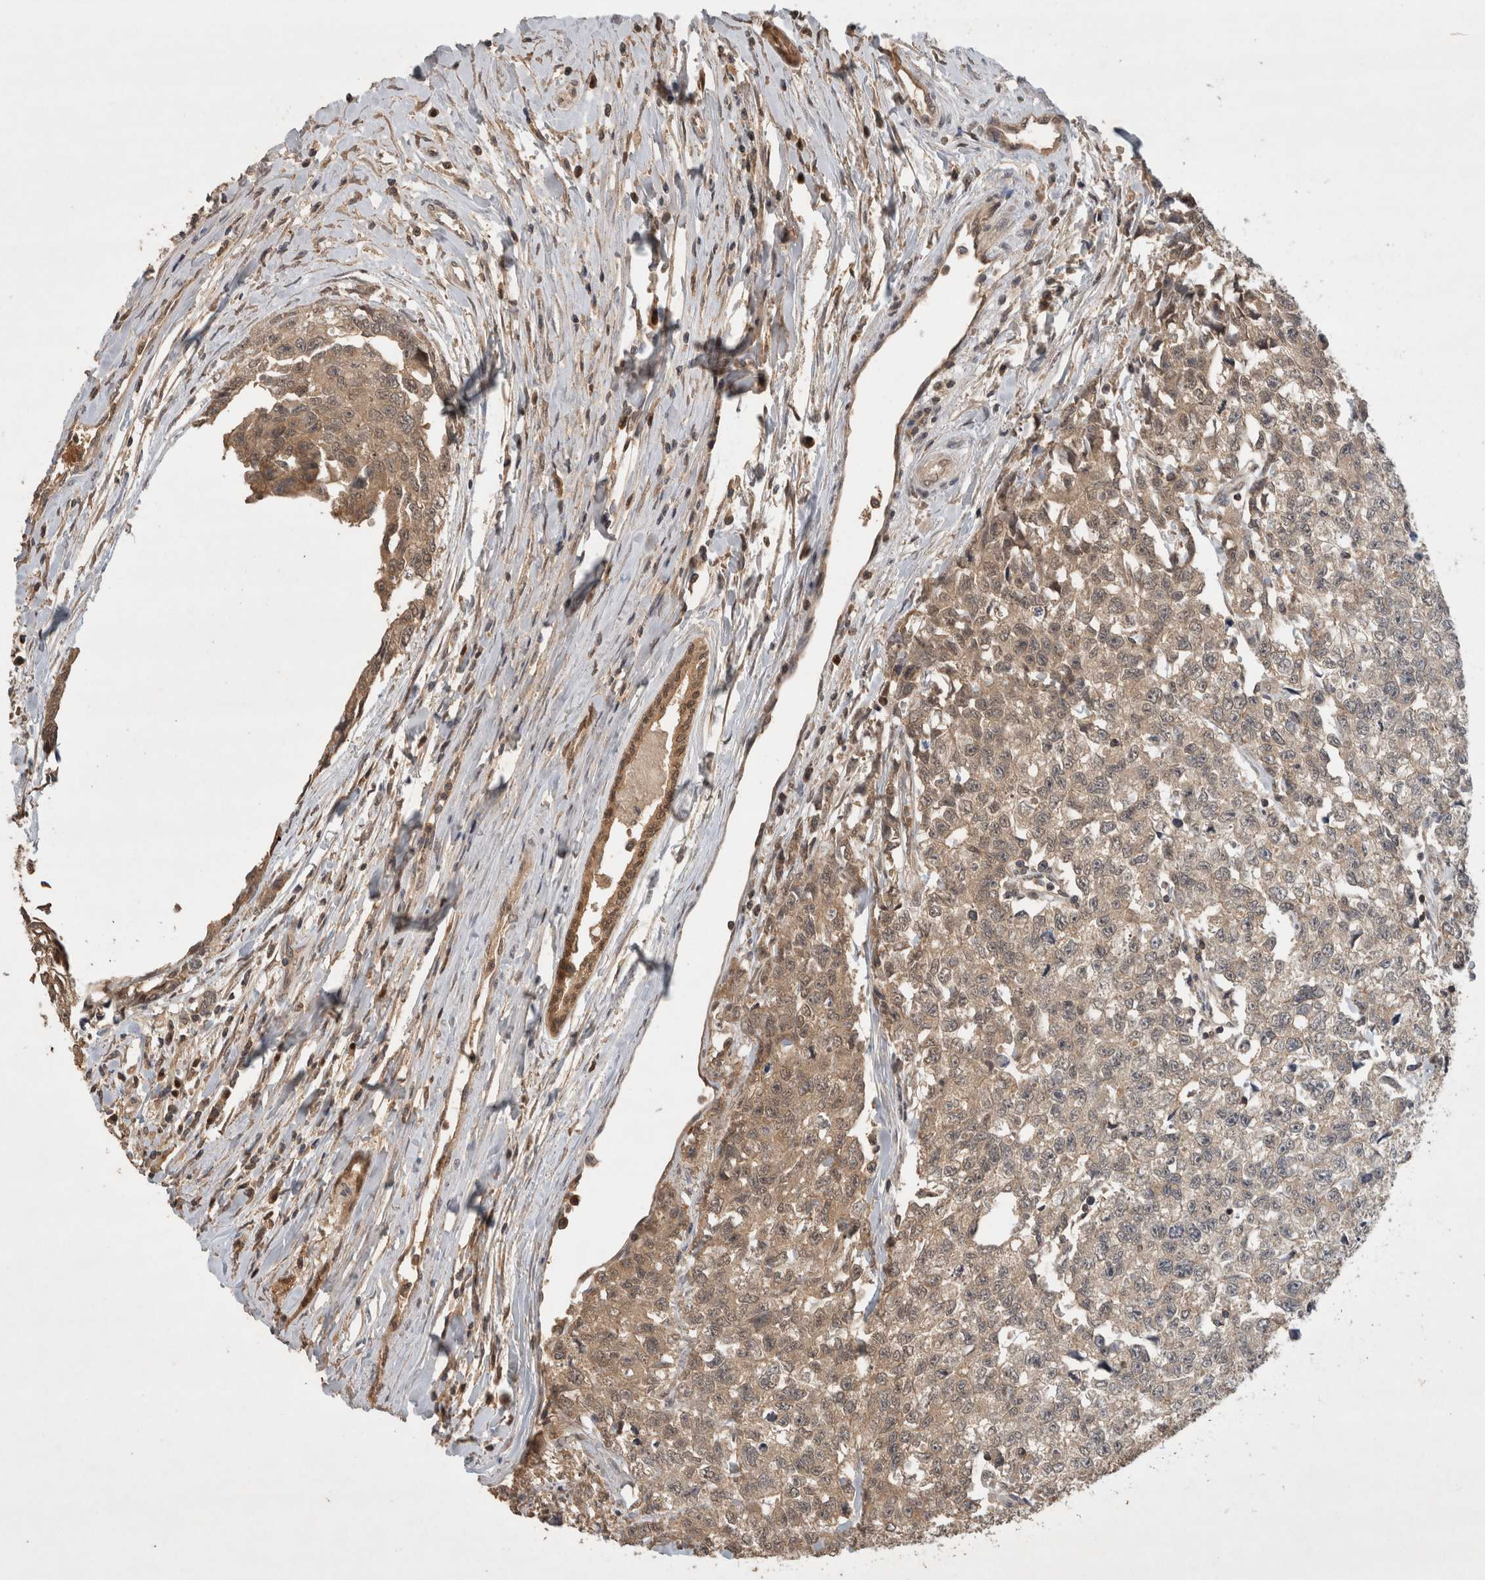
{"staining": {"intensity": "weak", "quantity": "25%-75%", "location": "cytoplasmic/membranous"}, "tissue": "testis cancer", "cell_type": "Tumor cells", "image_type": "cancer", "snomed": [{"axis": "morphology", "description": "Carcinoma, Embryonal, NOS"}, {"axis": "topography", "description": "Testis"}], "caption": "Weak cytoplasmic/membranous staining is appreciated in approximately 25%-75% of tumor cells in embryonal carcinoma (testis).", "gene": "OTUD7B", "patient": {"sex": "male", "age": 28}}